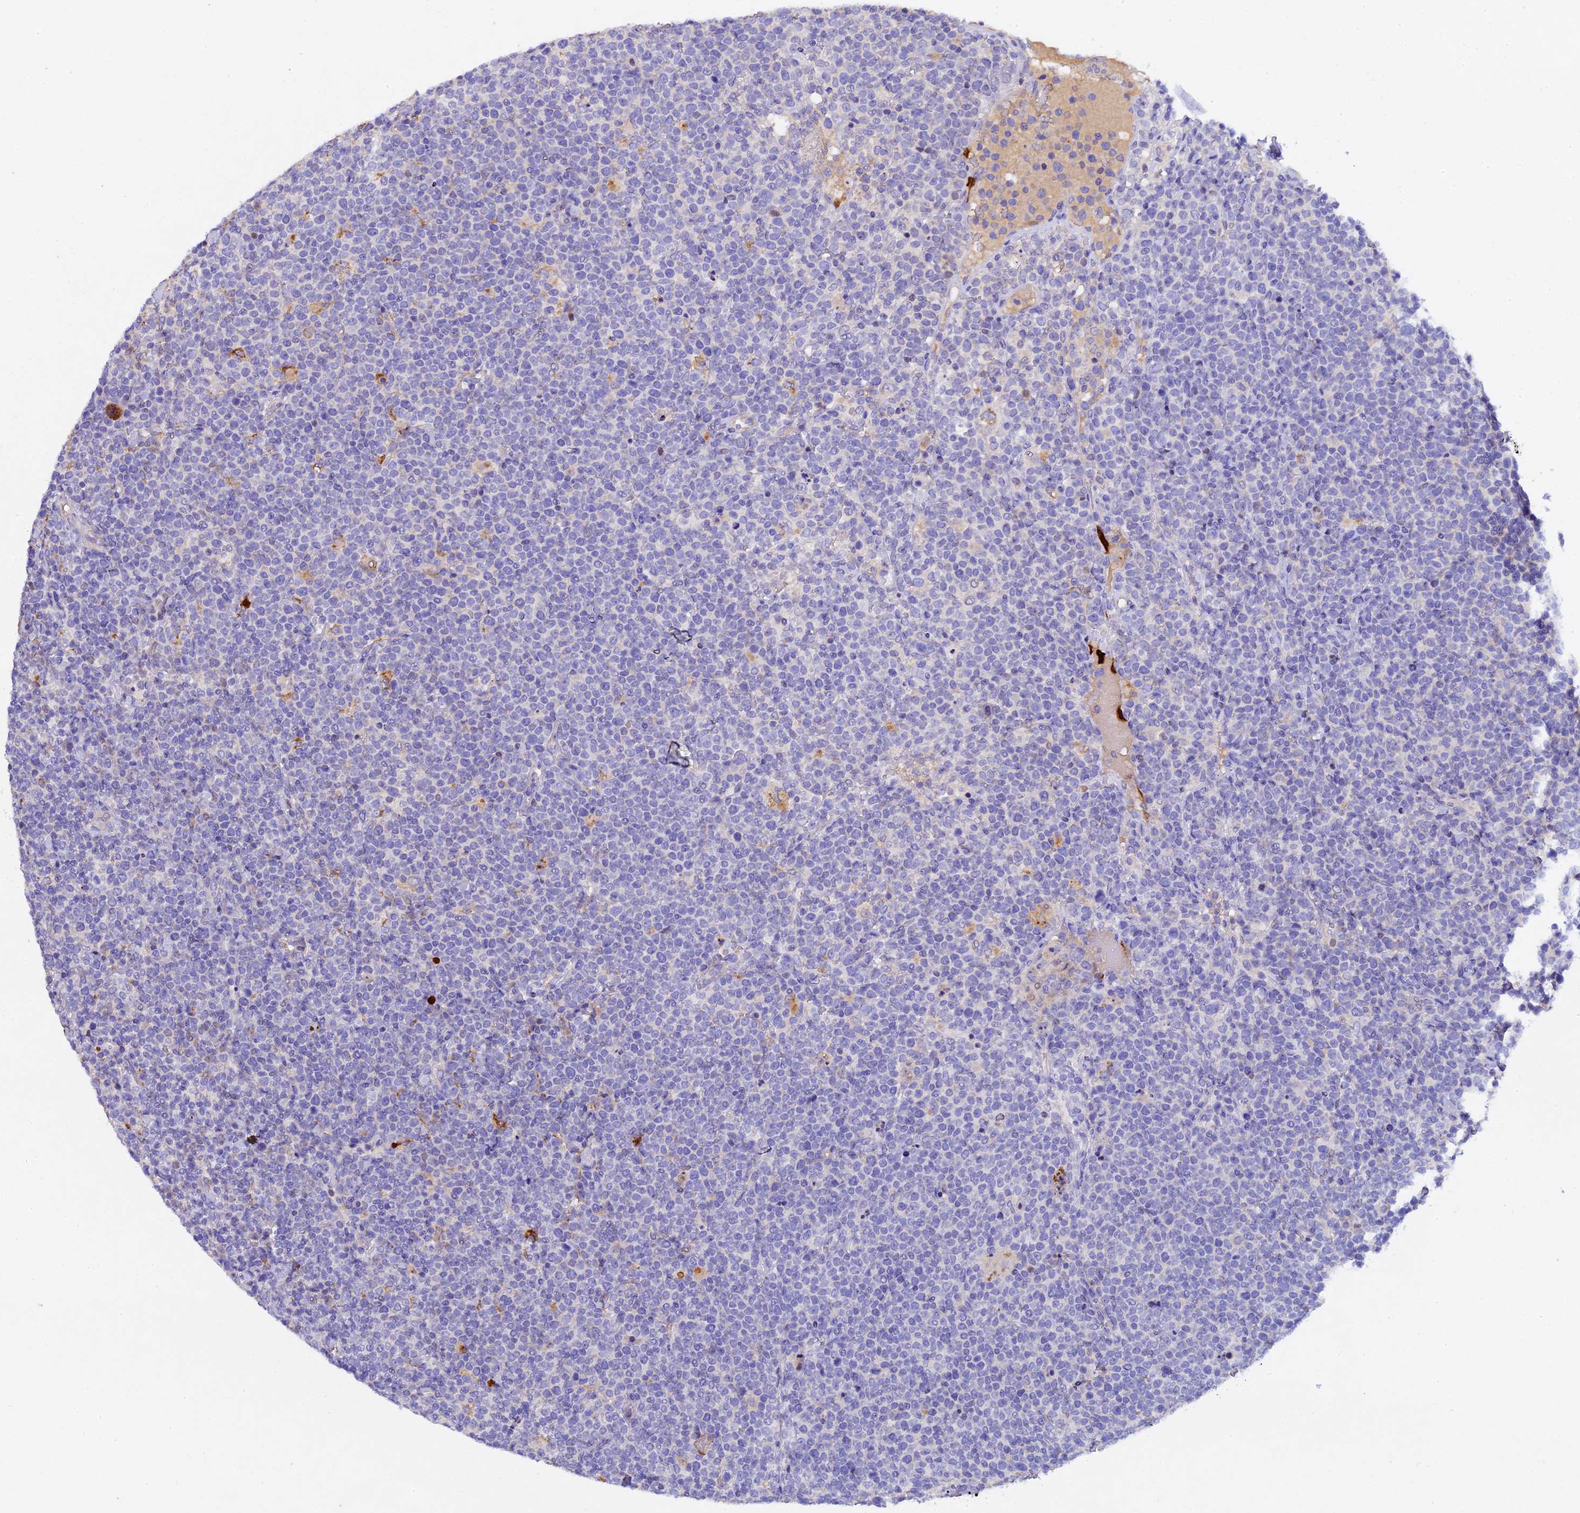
{"staining": {"intensity": "negative", "quantity": "none", "location": "none"}, "tissue": "lymphoma", "cell_type": "Tumor cells", "image_type": "cancer", "snomed": [{"axis": "morphology", "description": "Malignant lymphoma, non-Hodgkin's type, High grade"}, {"axis": "topography", "description": "Lymph node"}], "caption": "IHC of malignant lymphoma, non-Hodgkin's type (high-grade) shows no expression in tumor cells. Brightfield microscopy of immunohistochemistry (IHC) stained with DAB (brown) and hematoxylin (blue), captured at high magnification.", "gene": "TGDS", "patient": {"sex": "male", "age": 61}}